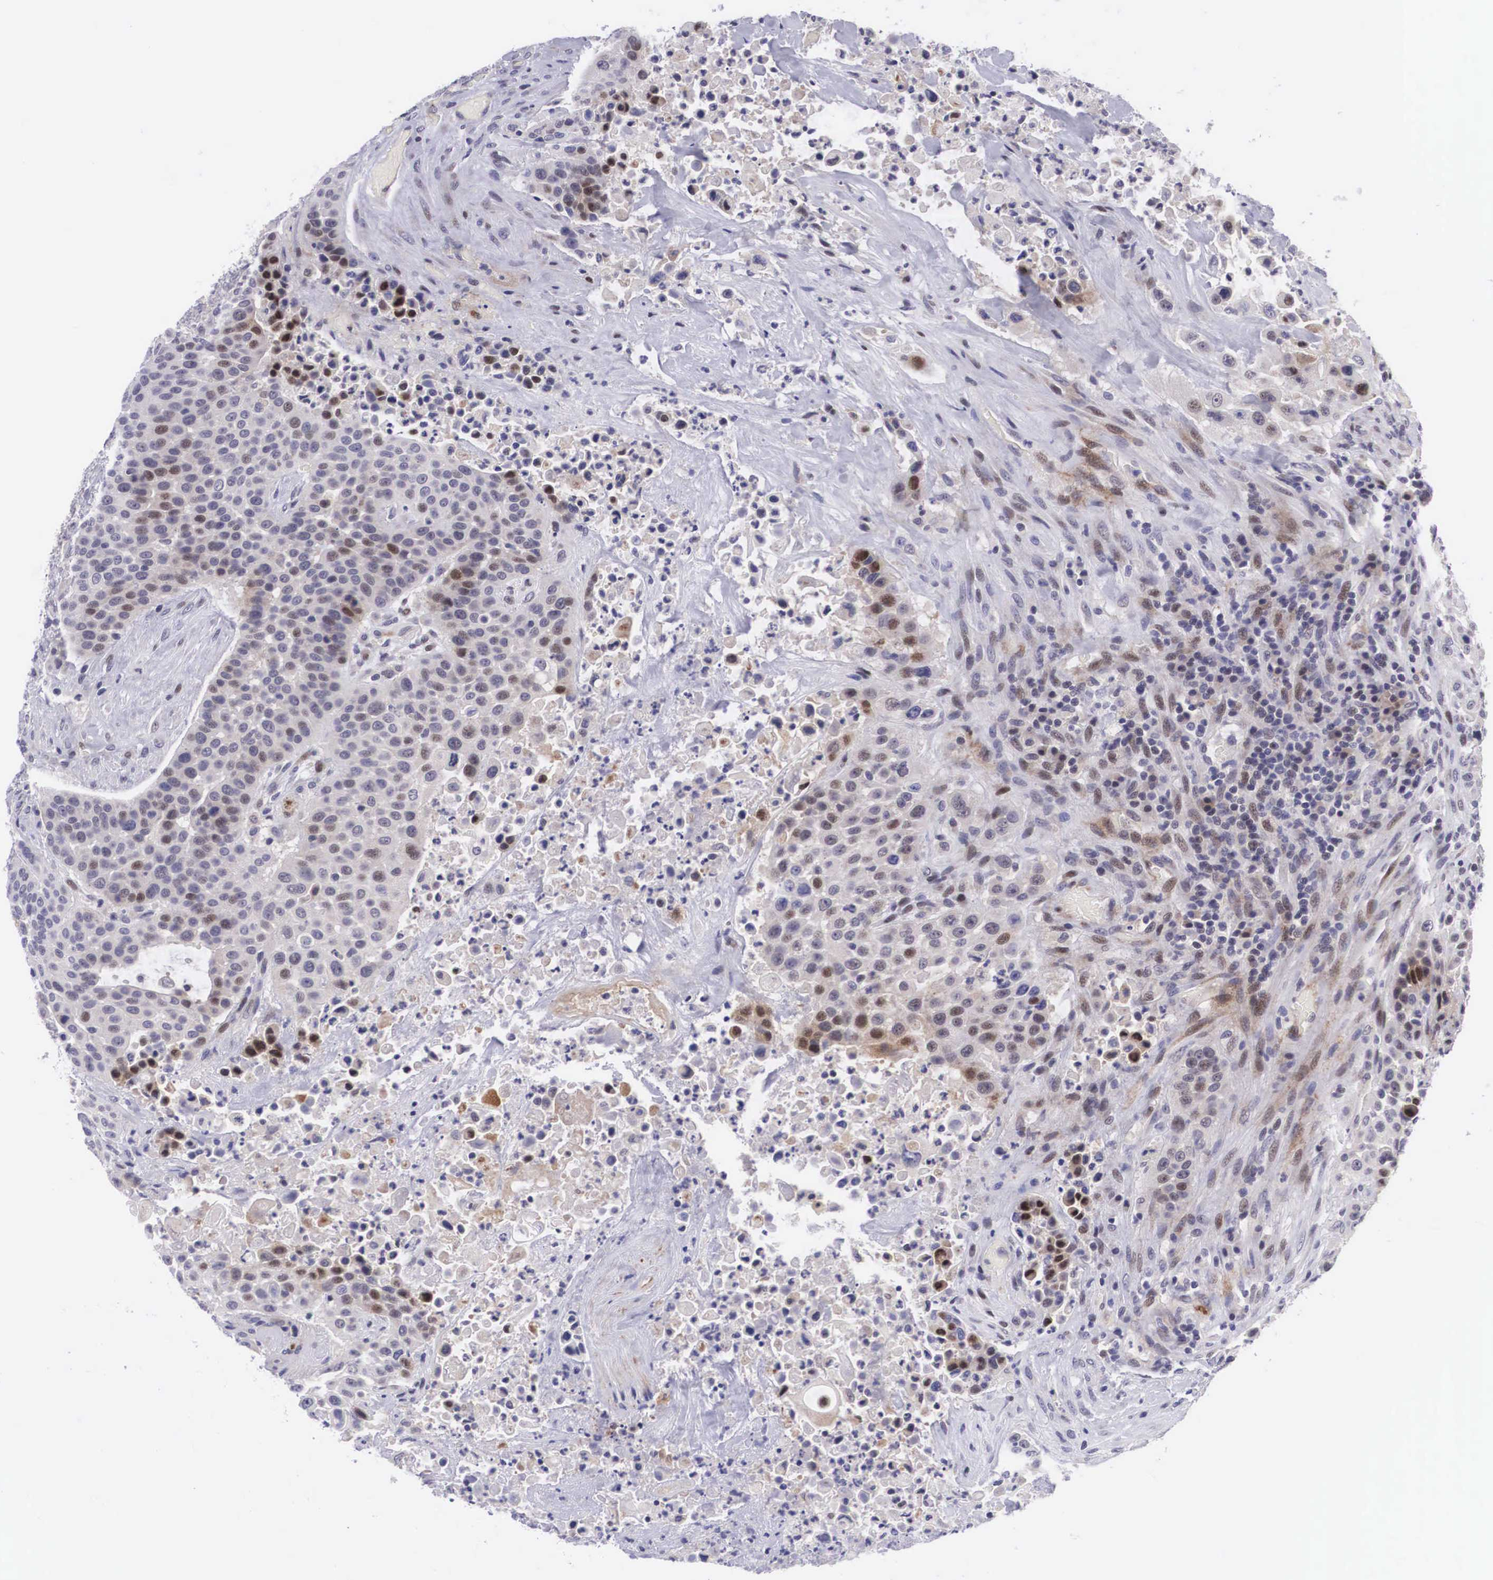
{"staining": {"intensity": "moderate", "quantity": "25%-75%", "location": "cytoplasmic/membranous"}, "tissue": "urothelial cancer", "cell_type": "Tumor cells", "image_type": "cancer", "snomed": [{"axis": "morphology", "description": "Urothelial carcinoma, High grade"}, {"axis": "topography", "description": "Urinary bladder"}], "caption": "Moderate cytoplasmic/membranous staining for a protein is identified in approximately 25%-75% of tumor cells of urothelial carcinoma (high-grade) using immunohistochemistry (IHC).", "gene": "EMID1", "patient": {"sex": "male", "age": 74}}